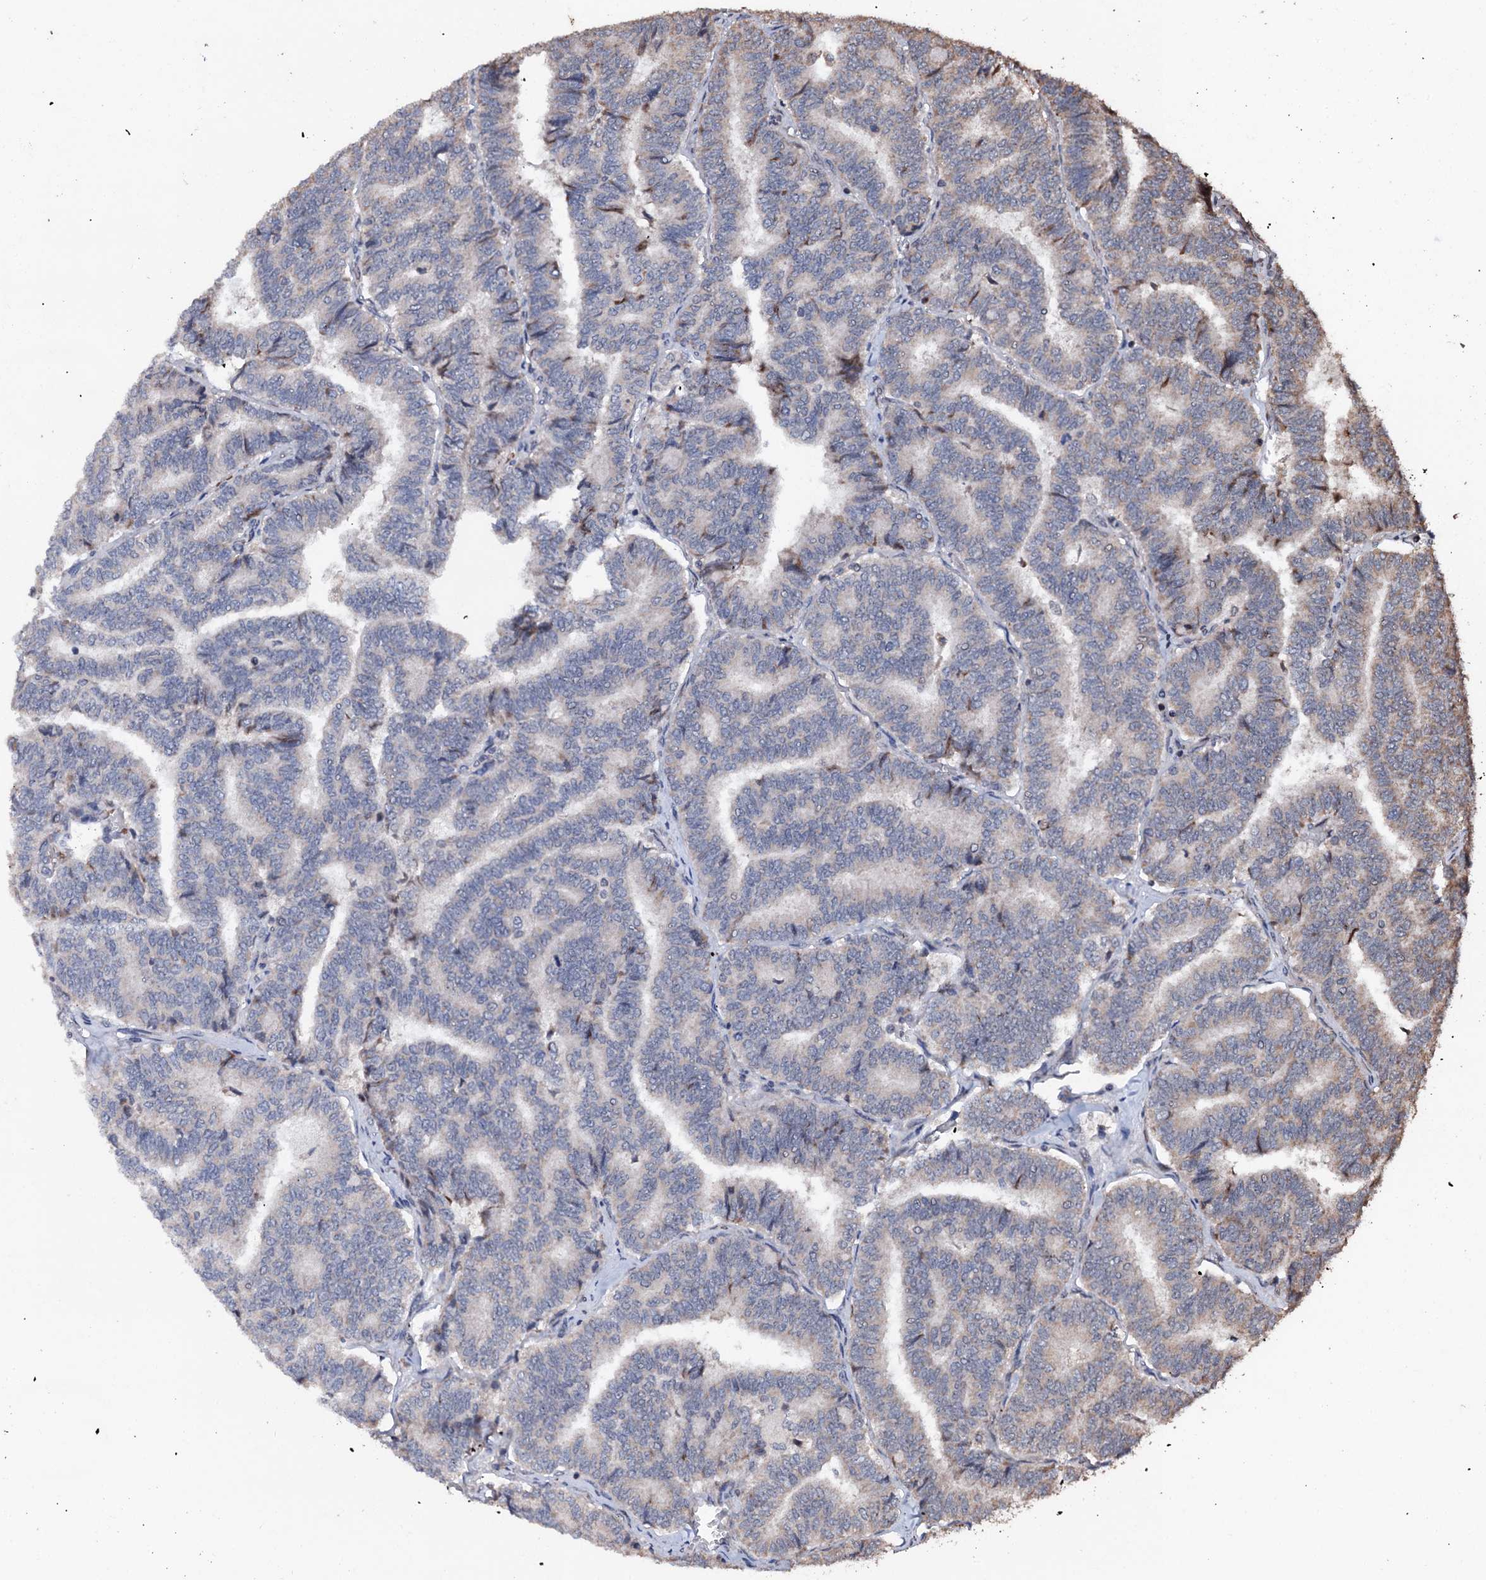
{"staining": {"intensity": "negative", "quantity": "none", "location": "none"}, "tissue": "thyroid cancer", "cell_type": "Tumor cells", "image_type": "cancer", "snomed": [{"axis": "morphology", "description": "Papillary adenocarcinoma, NOS"}, {"axis": "topography", "description": "Thyroid gland"}], "caption": "Immunohistochemistry (IHC) histopathology image of neoplastic tissue: thyroid cancer (papillary adenocarcinoma) stained with DAB reveals no significant protein expression in tumor cells.", "gene": "SUPT7L", "patient": {"sex": "female", "age": 35}}